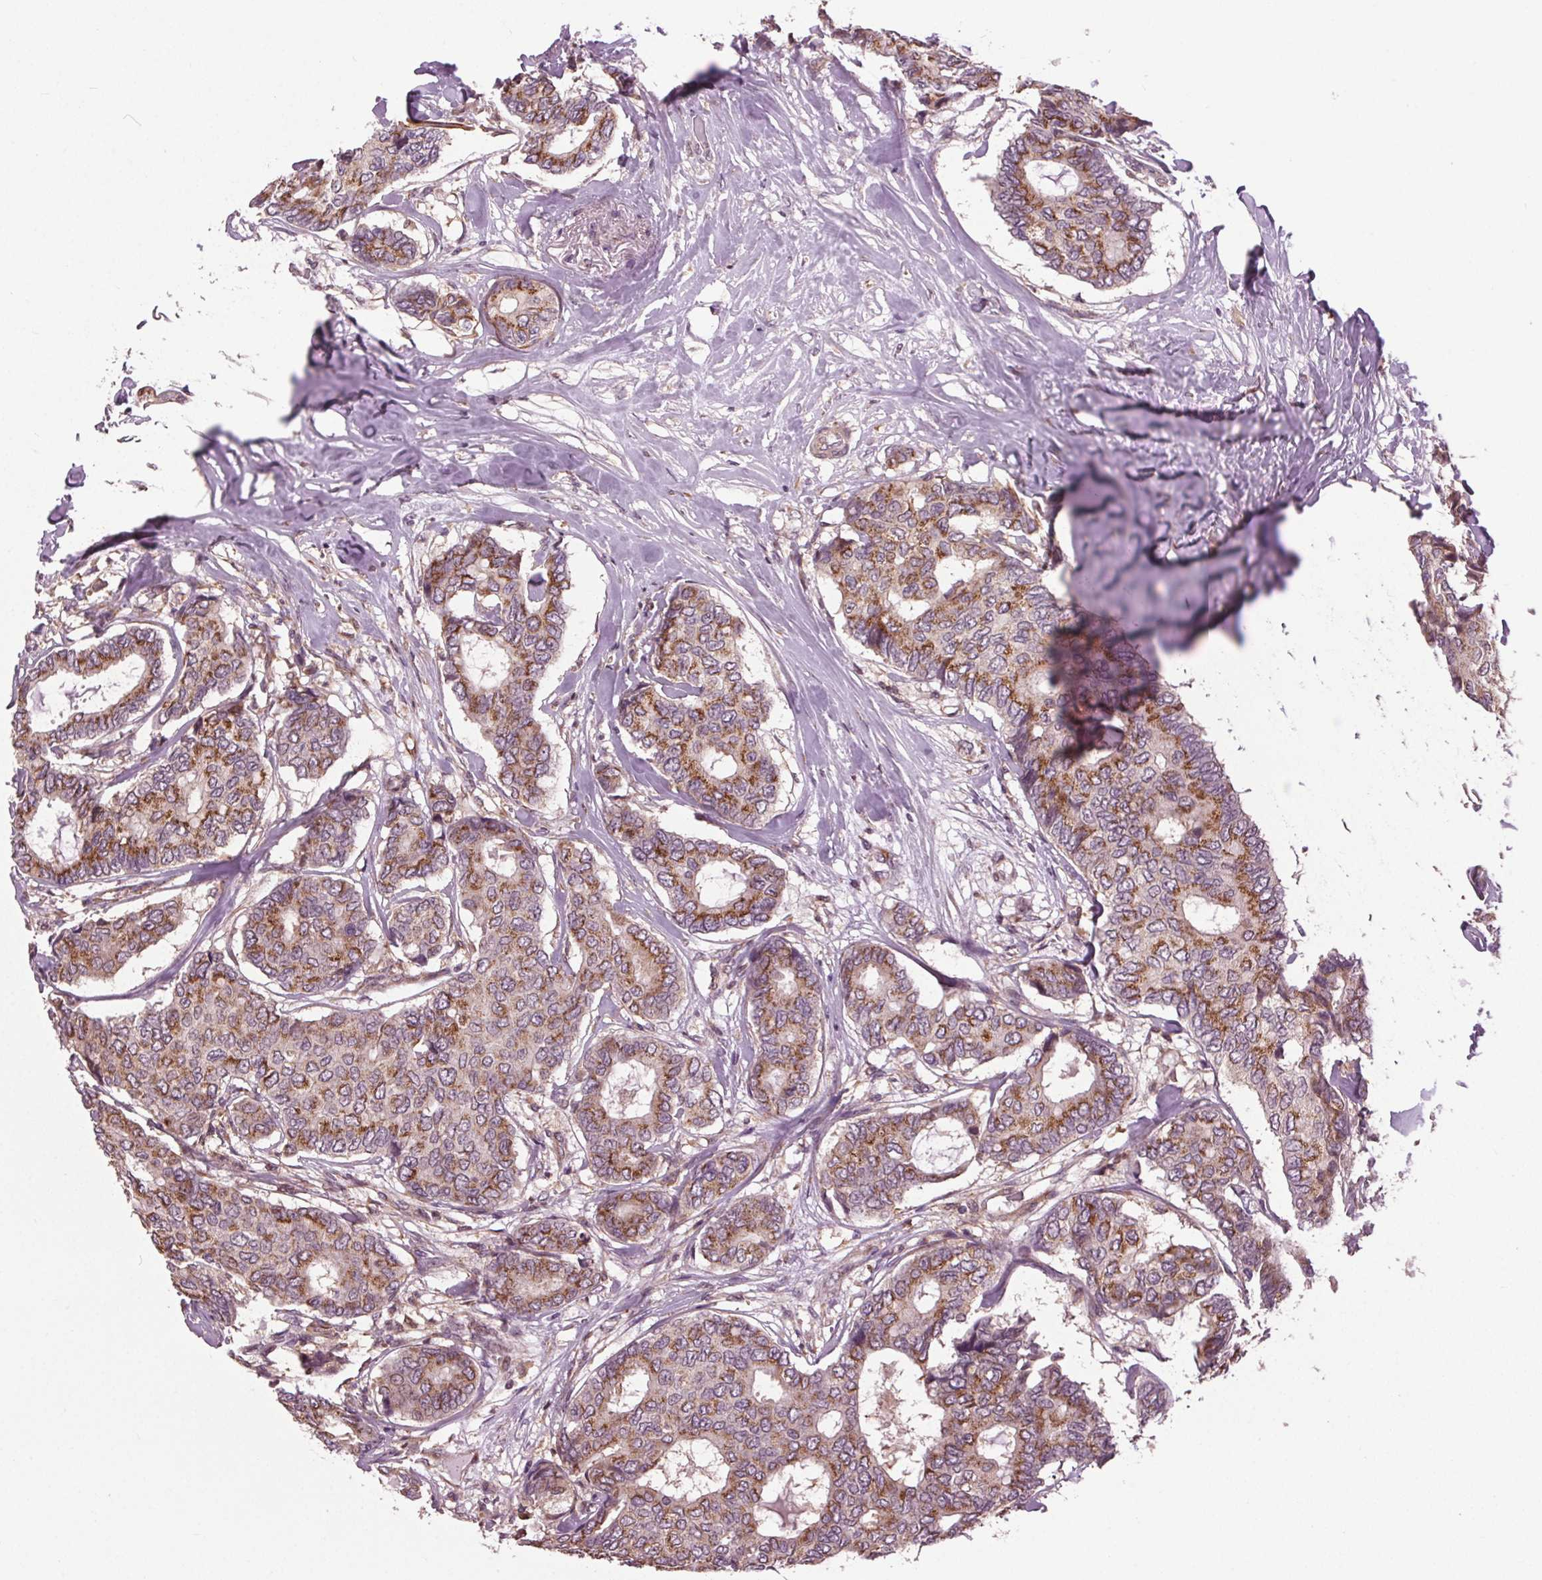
{"staining": {"intensity": "moderate", "quantity": "25%-75%", "location": "cytoplasmic/membranous"}, "tissue": "breast cancer", "cell_type": "Tumor cells", "image_type": "cancer", "snomed": [{"axis": "morphology", "description": "Duct carcinoma"}, {"axis": "topography", "description": "Breast"}], "caption": "Infiltrating ductal carcinoma (breast) was stained to show a protein in brown. There is medium levels of moderate cytoplasmic/membranous positivity in approximately 25%-75% of tumor cells.", "gene": "BSDC1", "patient": {"sex": "female", "age": 75}}